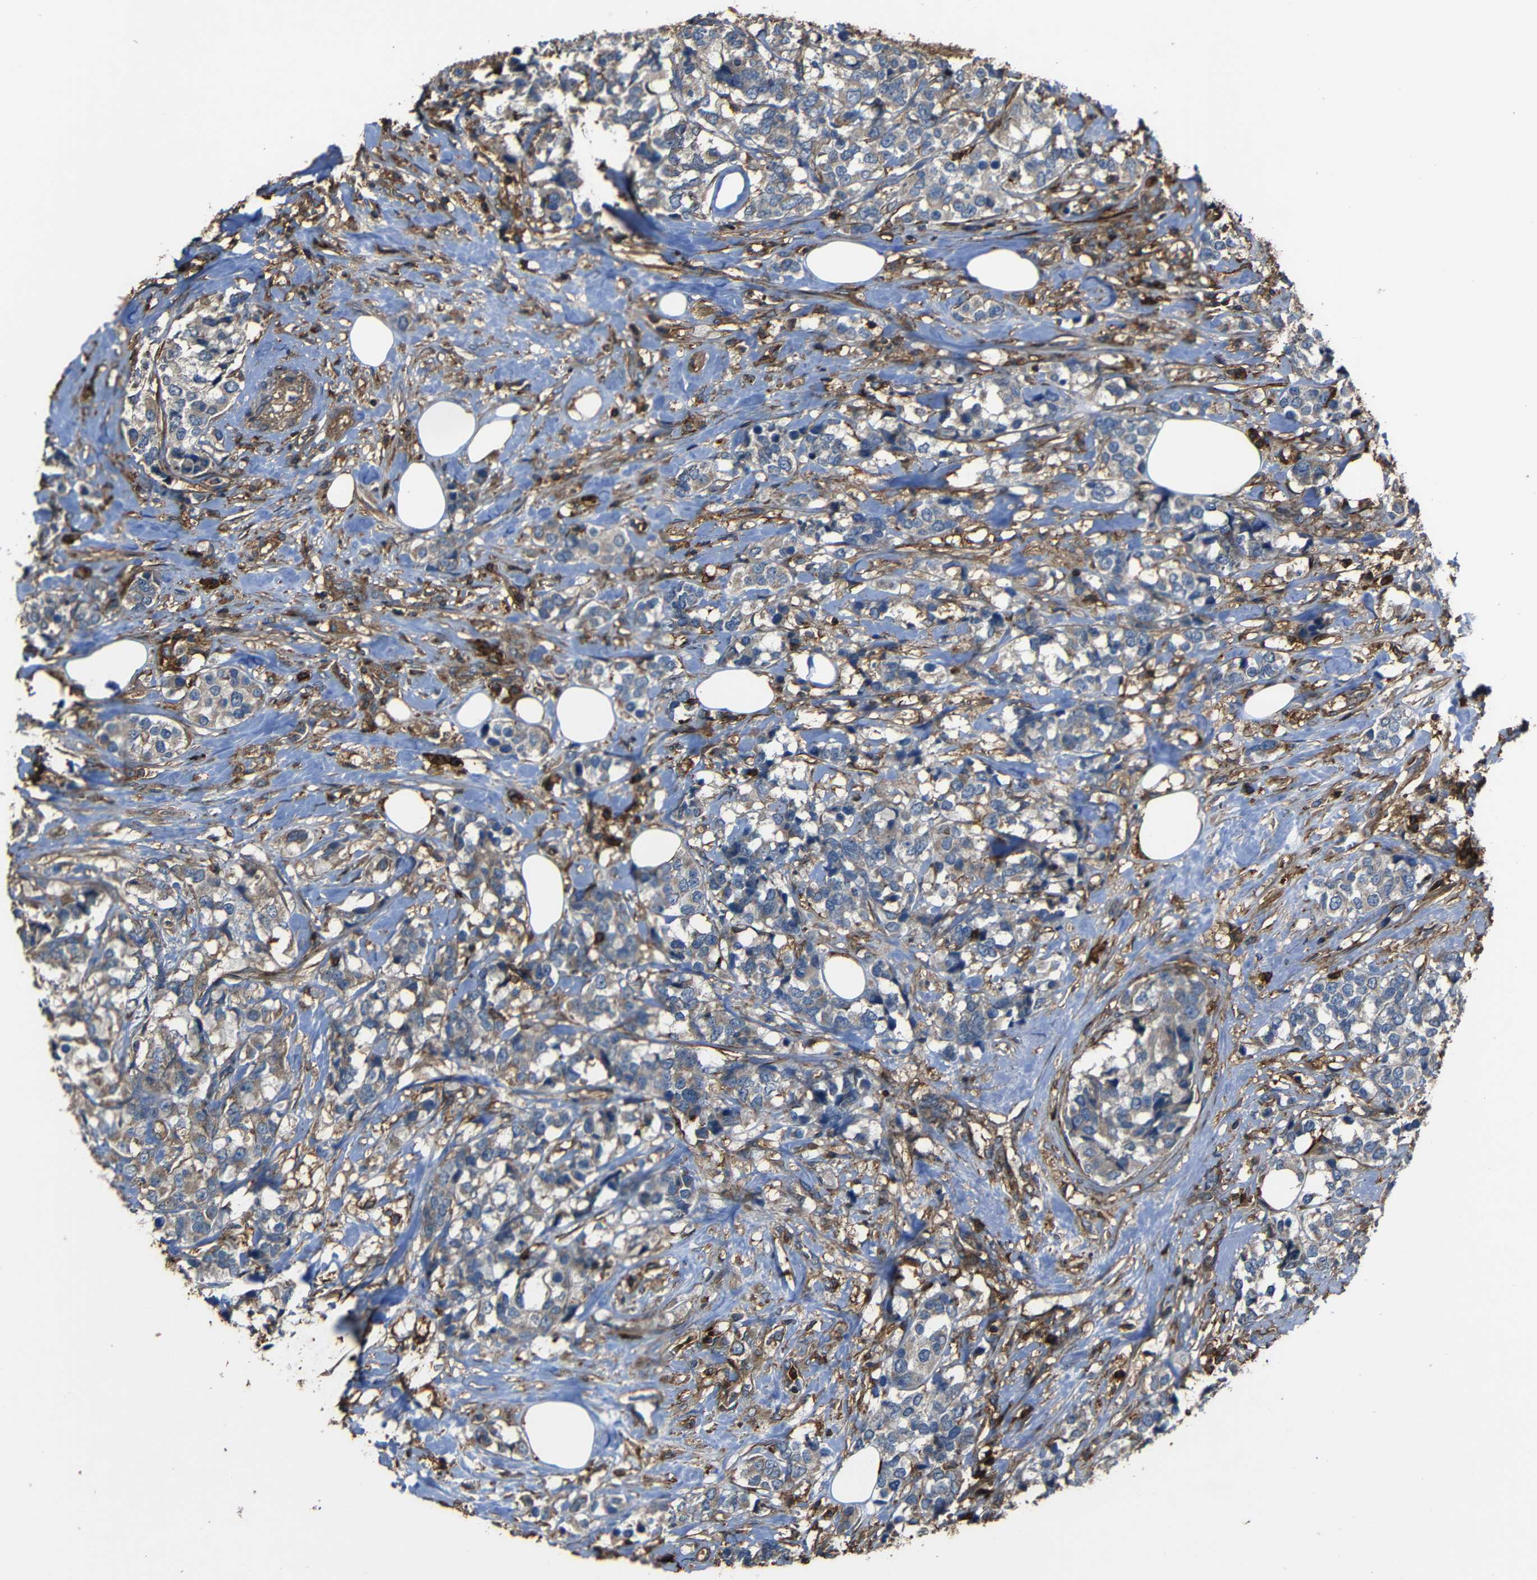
{"staining": {"intensity": "weak", "quantity": "<25%", "location": "cytoplasmic/membranous"}, "tissue": "breast cancer", "cell_type": "Tumor cells", "image_type": "cancer", "snomed": [{"axis": "morphology", "description": "Lobular carcinoma"}, {"axis": "topography", "description": "Breast"}], "caption": "Protein analysis of breast lobular carcinoma exhibits no significant staining in tumor cells.", "gene": "ADGRE5", "patient": {"sex": "female", "age": 59}}